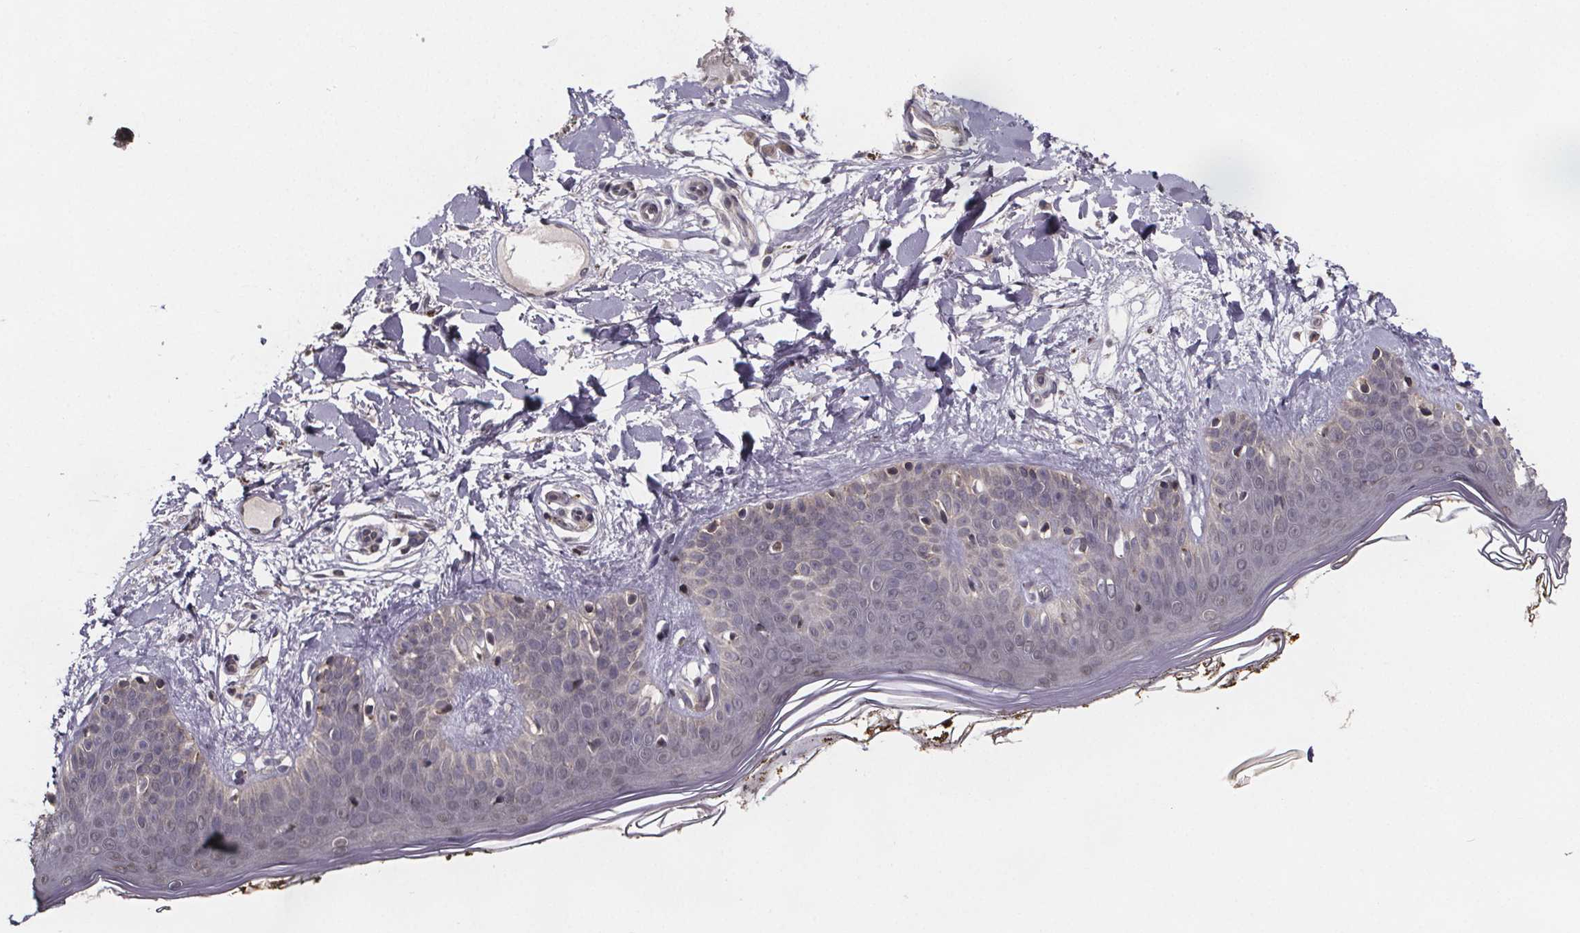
{"staining": {"intensity": "moderate", "quantity": ">75%", "location": "cytoplasmic/membranous"}, "tissue": "skin", "cell_type": "Fibroblasts", "image_type": "normal", "snomed": [{"axis": "morphology", "description": "Normal tissue, NOS"}, {"axis": "topography", "description": "Skin"}], "caption": "Immunohistochemistry micrograph of benign skin: human skin stained using IHC demonstrates medium levels of moderate protein expression localized specifically in the cytoplasmic/membranous of fibroblasts, appearing as a cytoplasmic/membranous brown color.", "gene": "SAT1", "patient": {"sex": "female", "age": 34}}